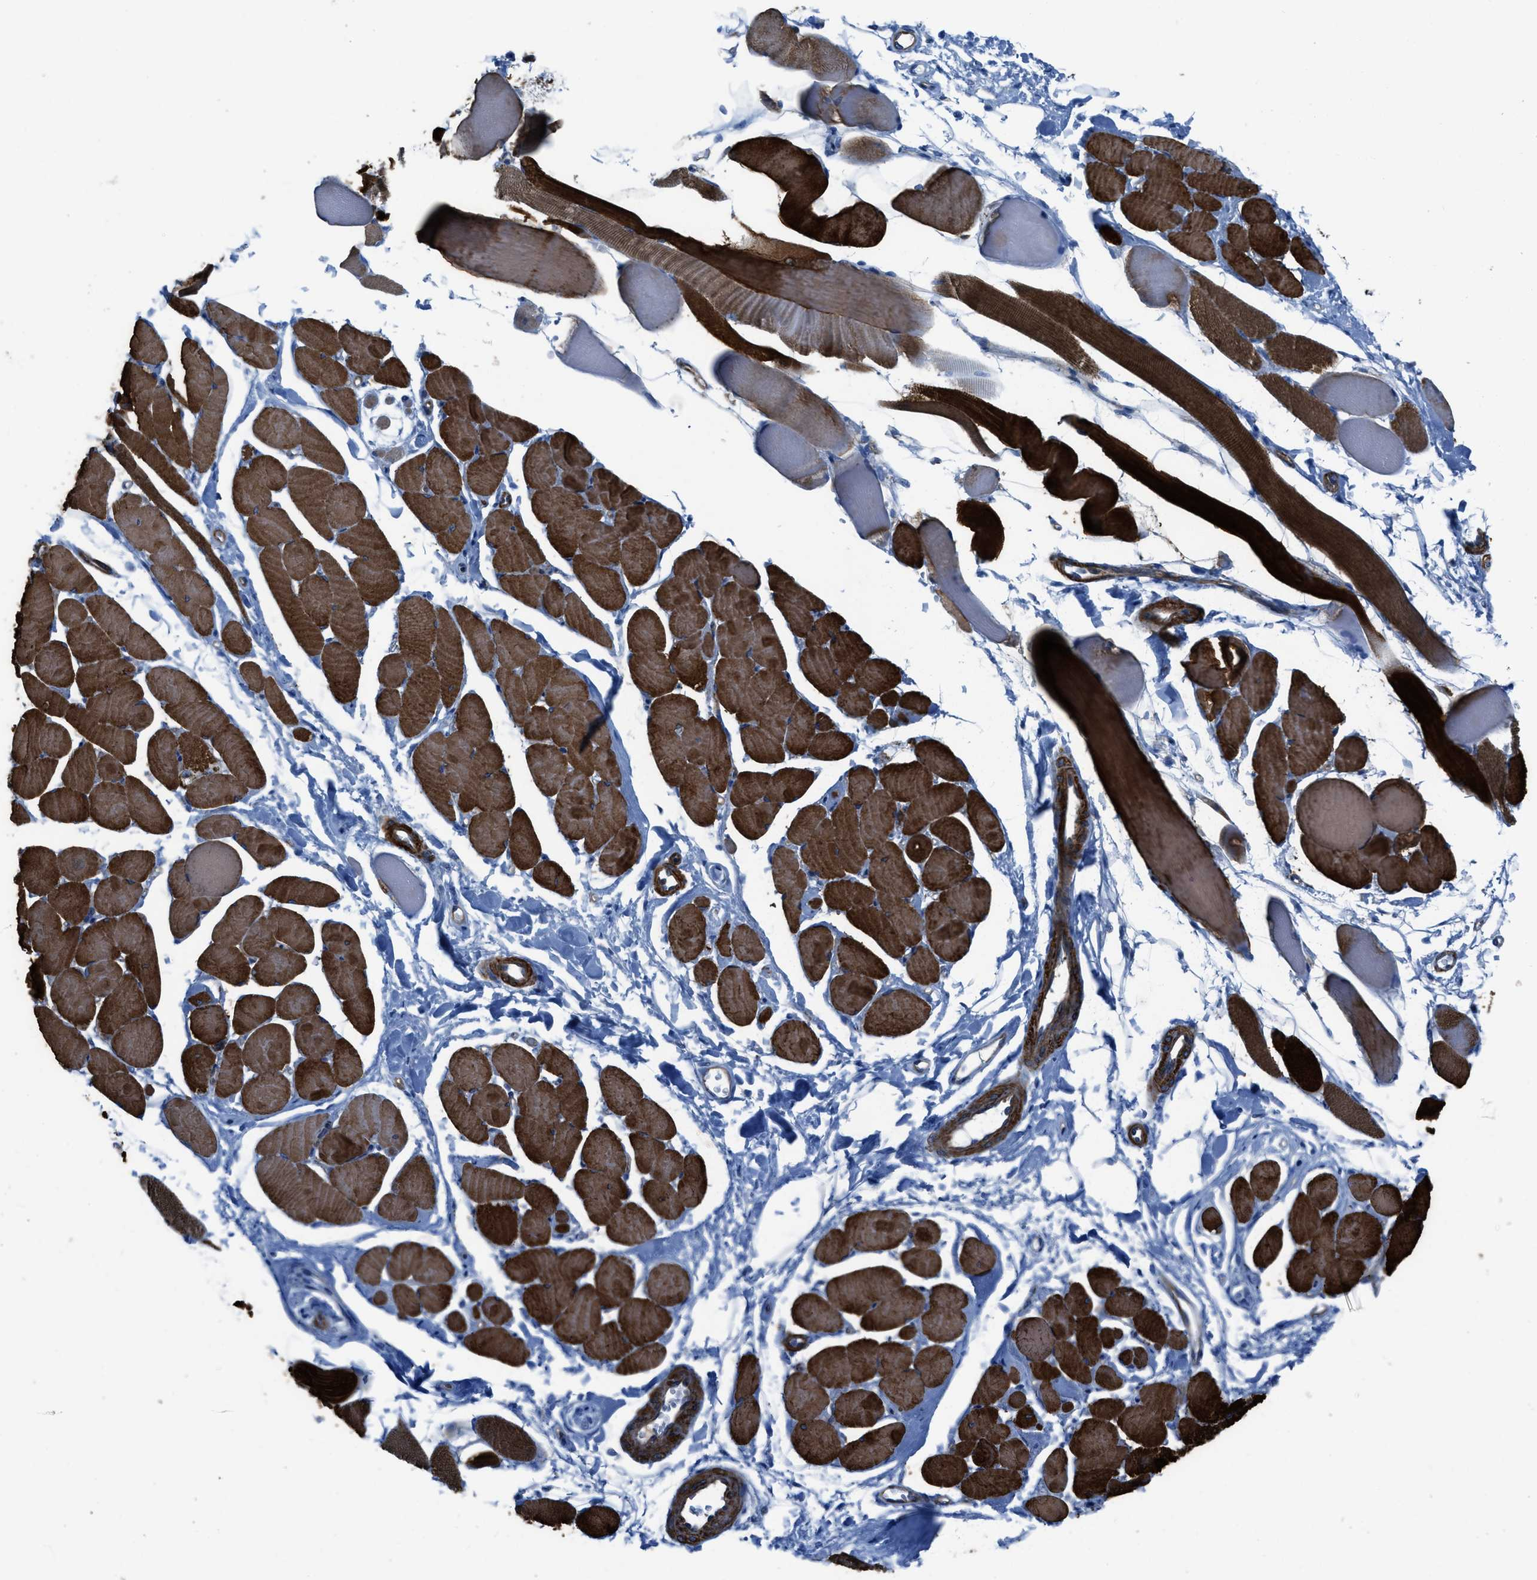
{"staining": {"intensity": "strong", "quantity": ">75%", "location": "cytoplasmic/membranous"}, "tissue": "skeletal muscle", "cell_type": "Myocytes", "image_type": "normal", "snomed": [{"axis": "morphology", "description": "Normal tissue, NOS"}, {"axis": "topography", "description": "Skeletal muscle"}, {"axis": "topography", "description": "Peripheral nerve tissue"}], "caption": "IHC histopathology image of benign skeletal muscle: skeletal muscle stained using immunohistochemistry shows high levels of strong protein expression localized specifically in the cytoplasmic/membranous of myocytes, appearing as a cytoplasmic/membranous brown color.", "gene": "KCNH7", "patient": {"sex": "female", "age": 84}}